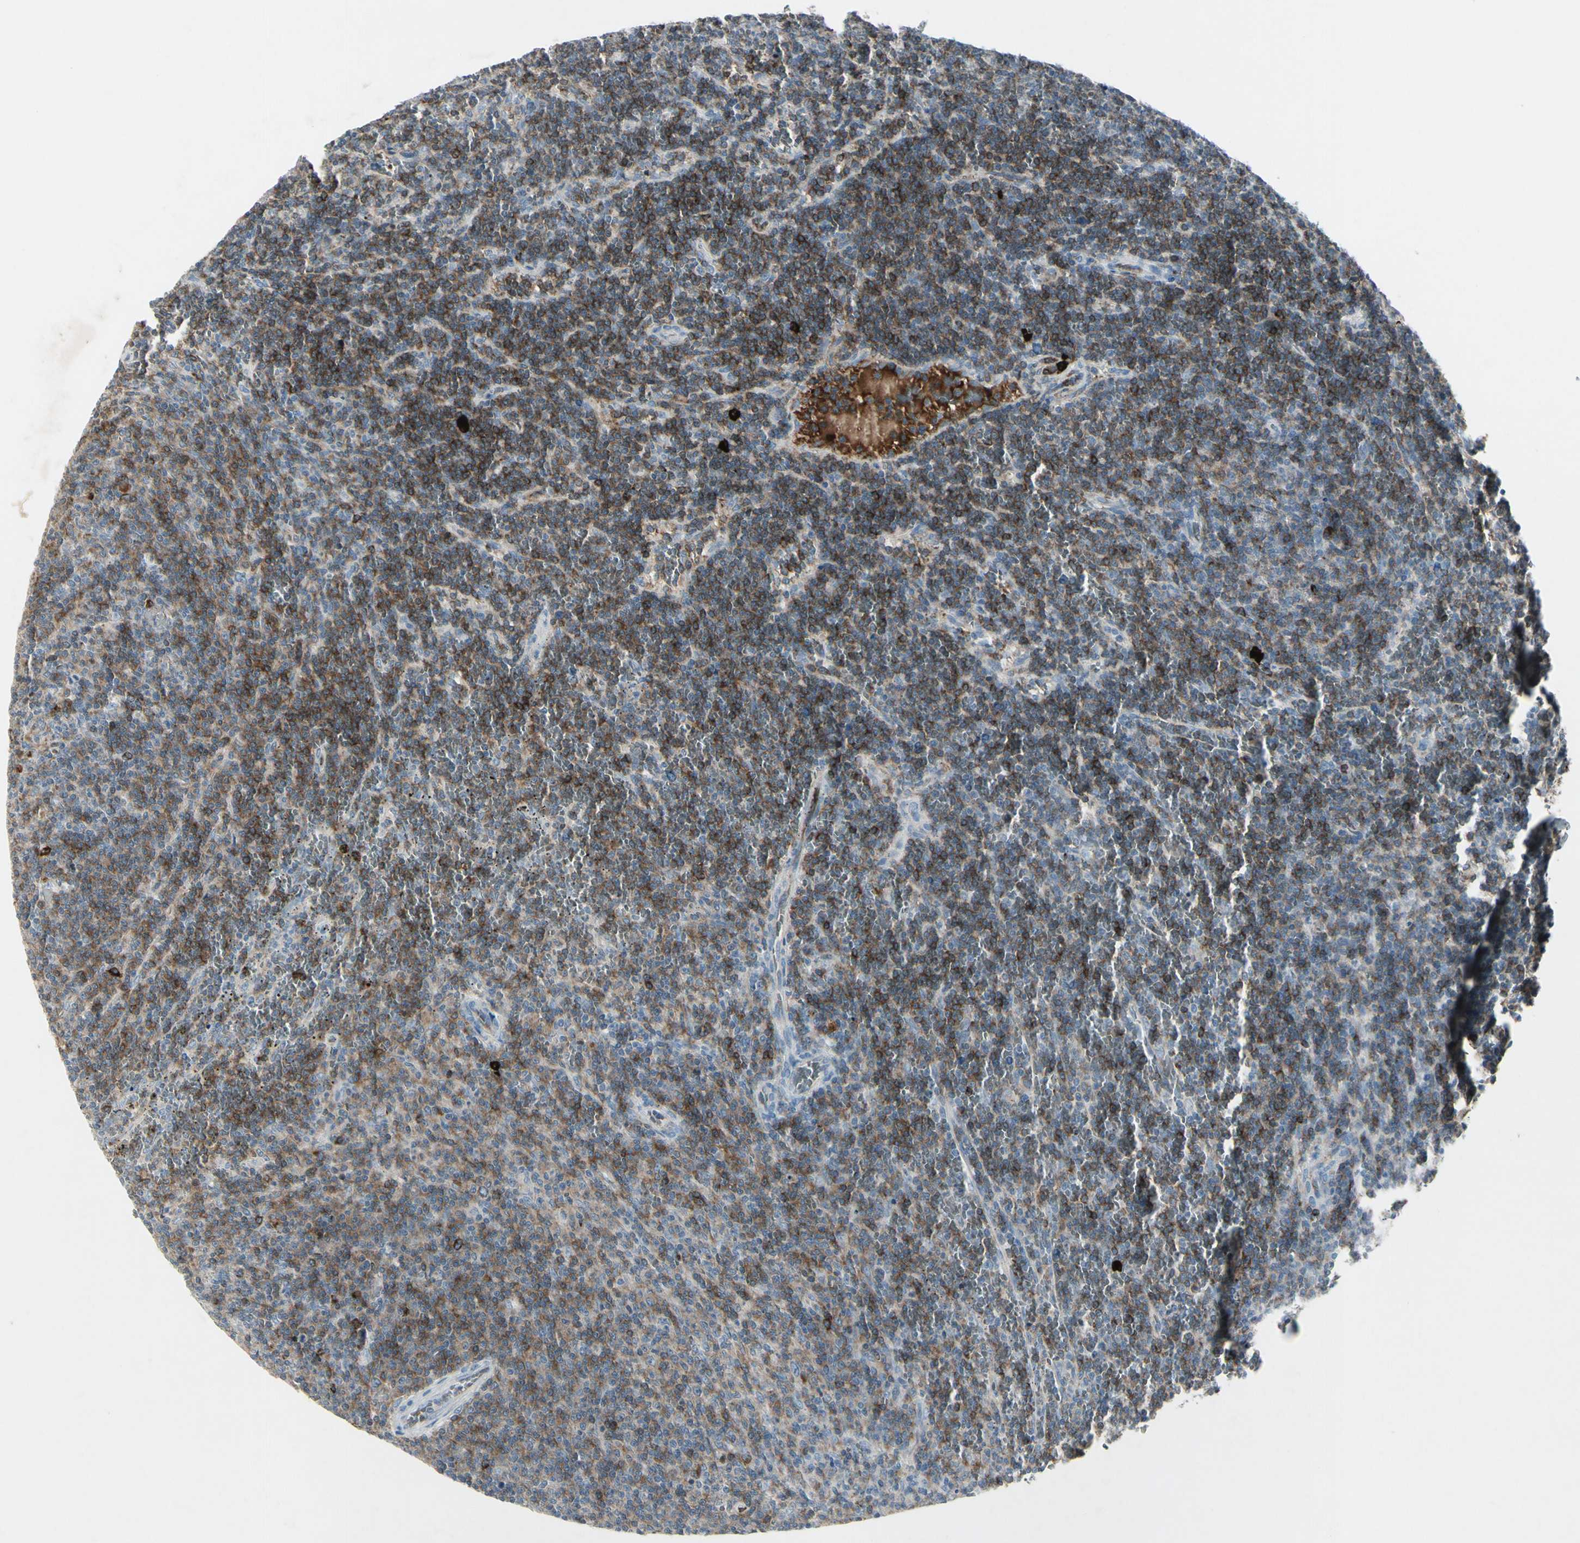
{"staining": {"intensity": "moderate", "quantity": "25%-75%", "location": "cytoplasmic/membranous"}, "tissue": "lymphoma", "cell_type": "Tumor cells", "image_type": "cancer", "snomed": [{"axis": "morphology", "description": "Malignant lymphoma, non-Hodgkin's type, Low grade"}, {"axis": "topography", "description": "Spleen"}], "caption": "A histopathology image of lymphoma stained for a protein displays moderate cytoplasmic/membranous brown staining in tumor cells. (DAB = brown stain, brightfield microscopy at high magnification).", "gene": "IGHM", "patient": {"sex": "female", "age": 50}}